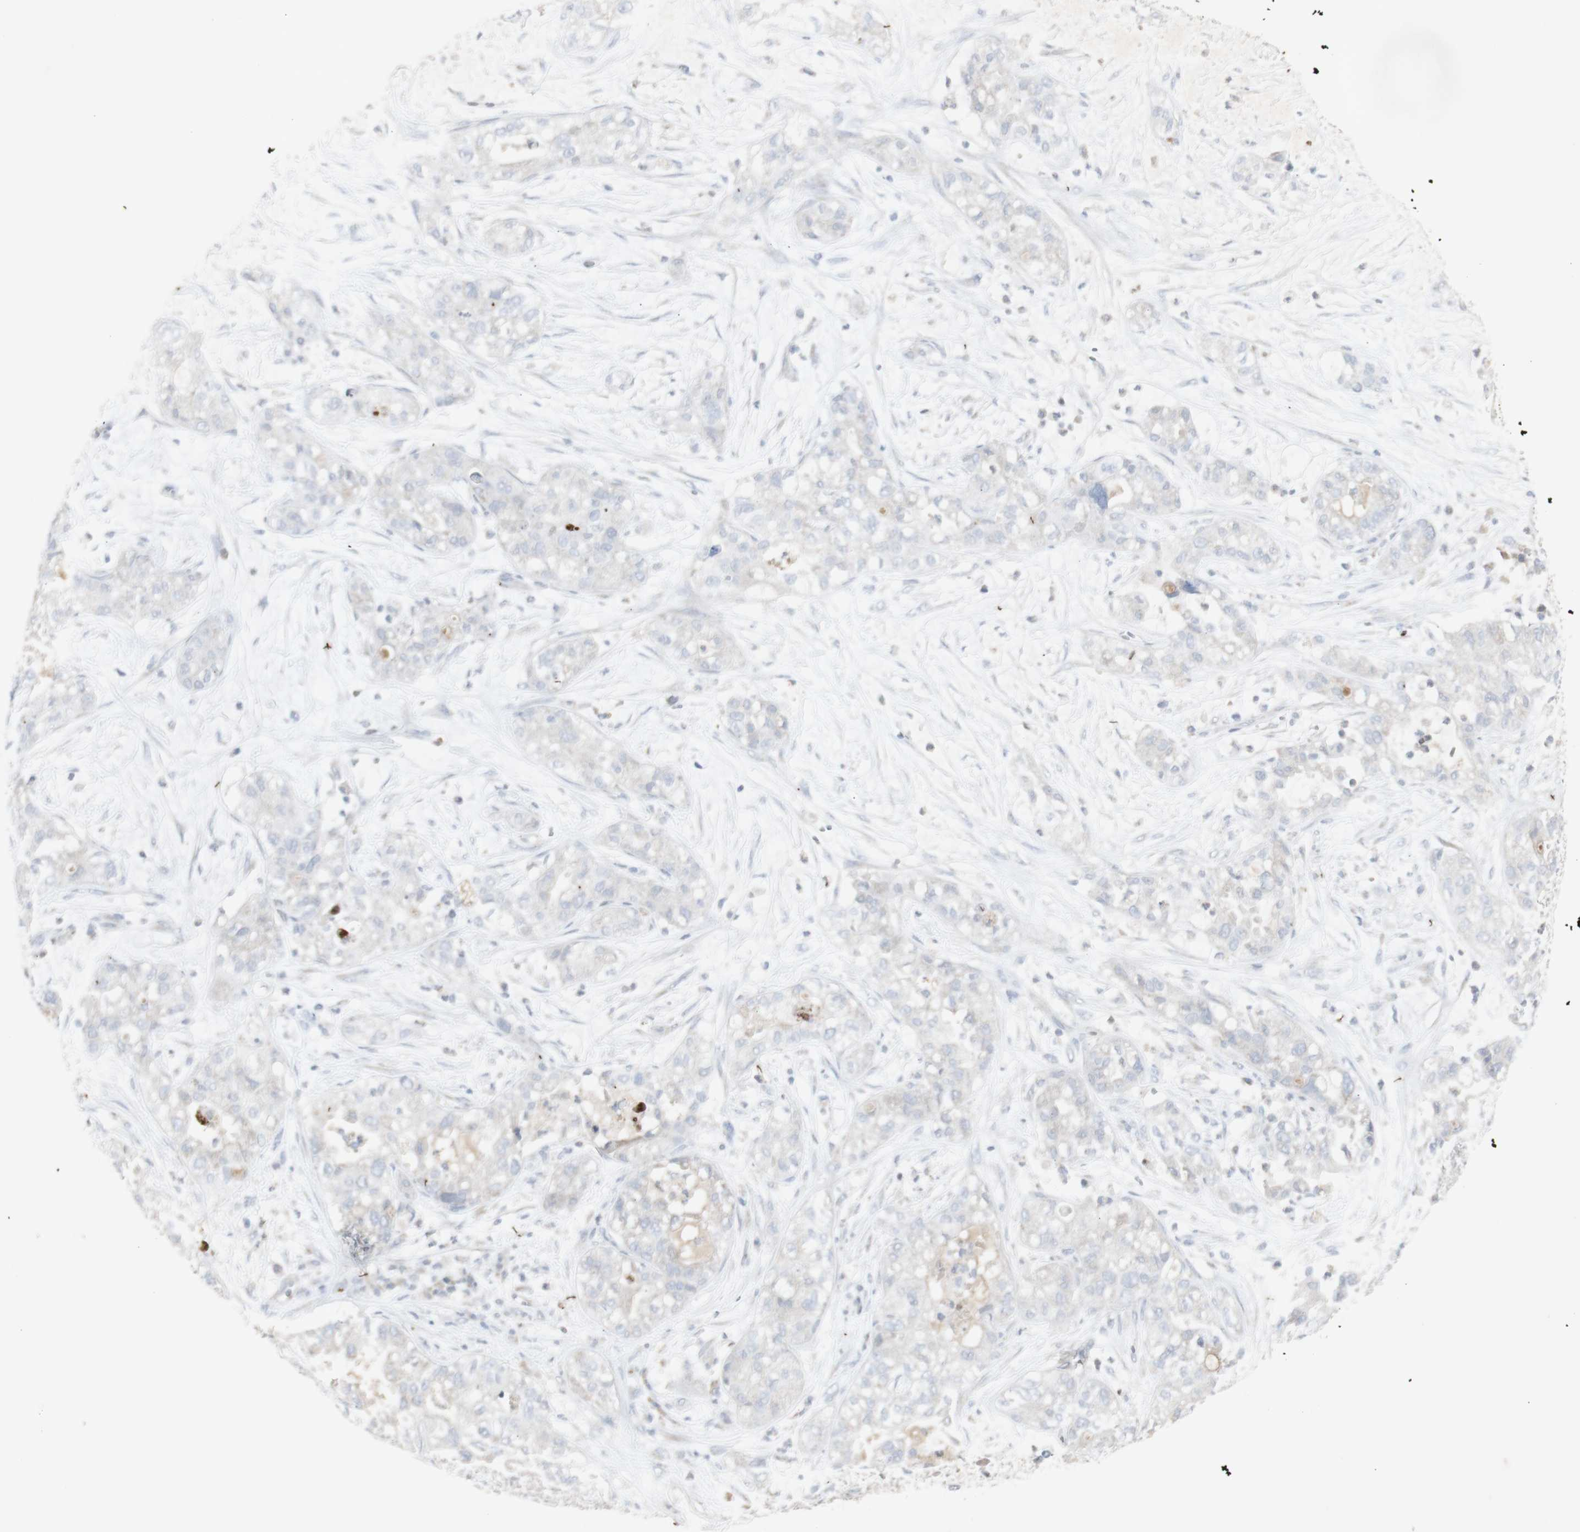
{"staining": {"intensity": "negative", "quantity": "none", "location": "none"}, "tissue": "pancreatic cancer", "cell_type": "Tumor cells", "image_type": "cancer", "snomed": [{"axis": "morphology", "description": "Adenocarcinoma, NOS"}, {"axis": "topography", "description": "Pancreas"}], "caption": "There is no significant staining in tumor cells of pancreatic adenocarcinoma. (IHC, brightfield microscopy, high magnification).", "gene": "INS", "patient": {"sex": "female", "age": 78}}